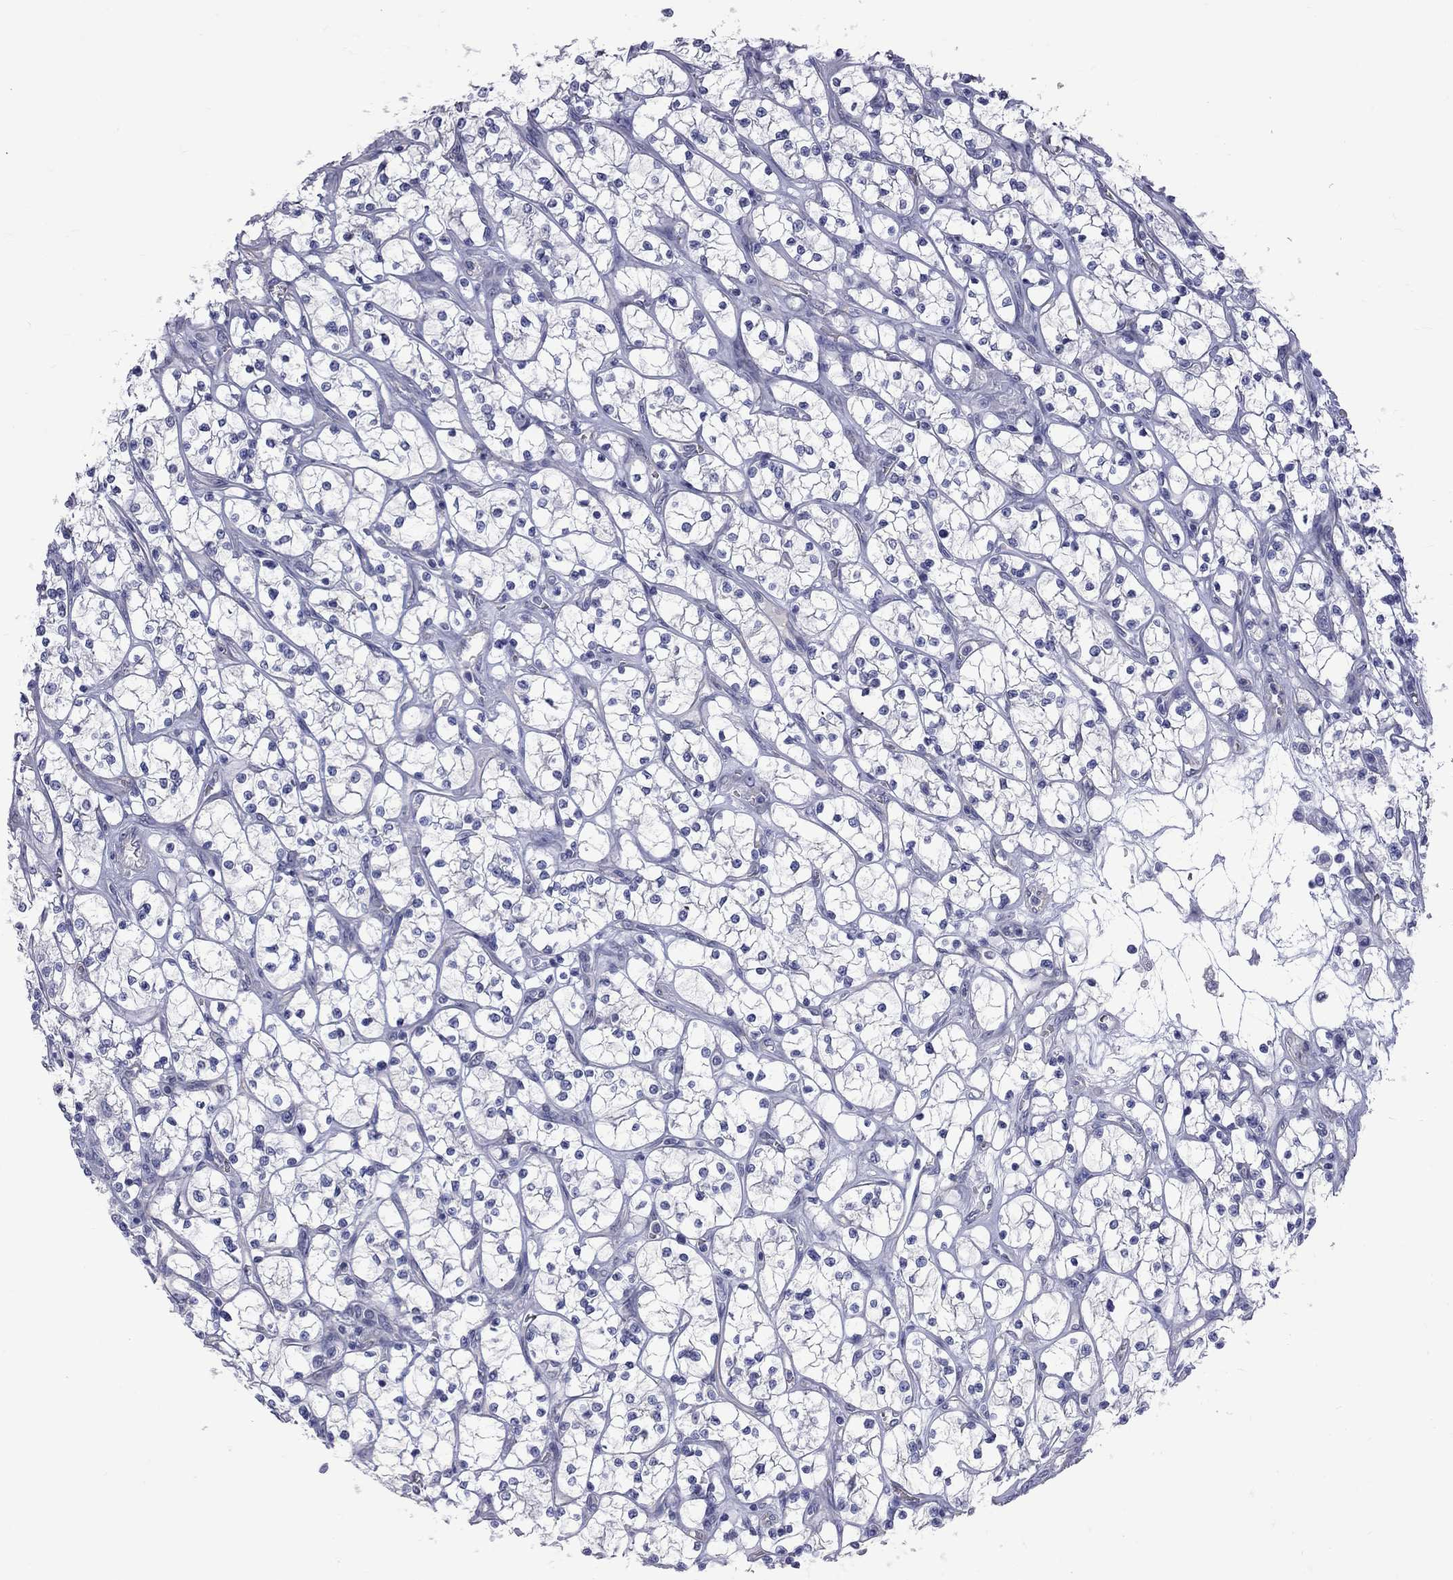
{"staining": {"intensity": "negative", "quantity": "none", "location": "none"}, "tissue": "renal cancer", "cell_type": "Tumor cells", "image_type": "cancer", "snomed": [{"axis": "morphology", "description": "Adenocarcinoma, NOS"}, {"axis": "topography", "description": "Kidney"}], "caption": "High magnification brightfield microscopy of renal cancer (adenocarcinoma) stained with DAB (3,3'-diaminobenzidine) (brown) and counterstained with hematoxylin (blue): tumor cells show no significant staining.", "gene": "KCND2", "patient": {"sex": "female", "age": 64}}